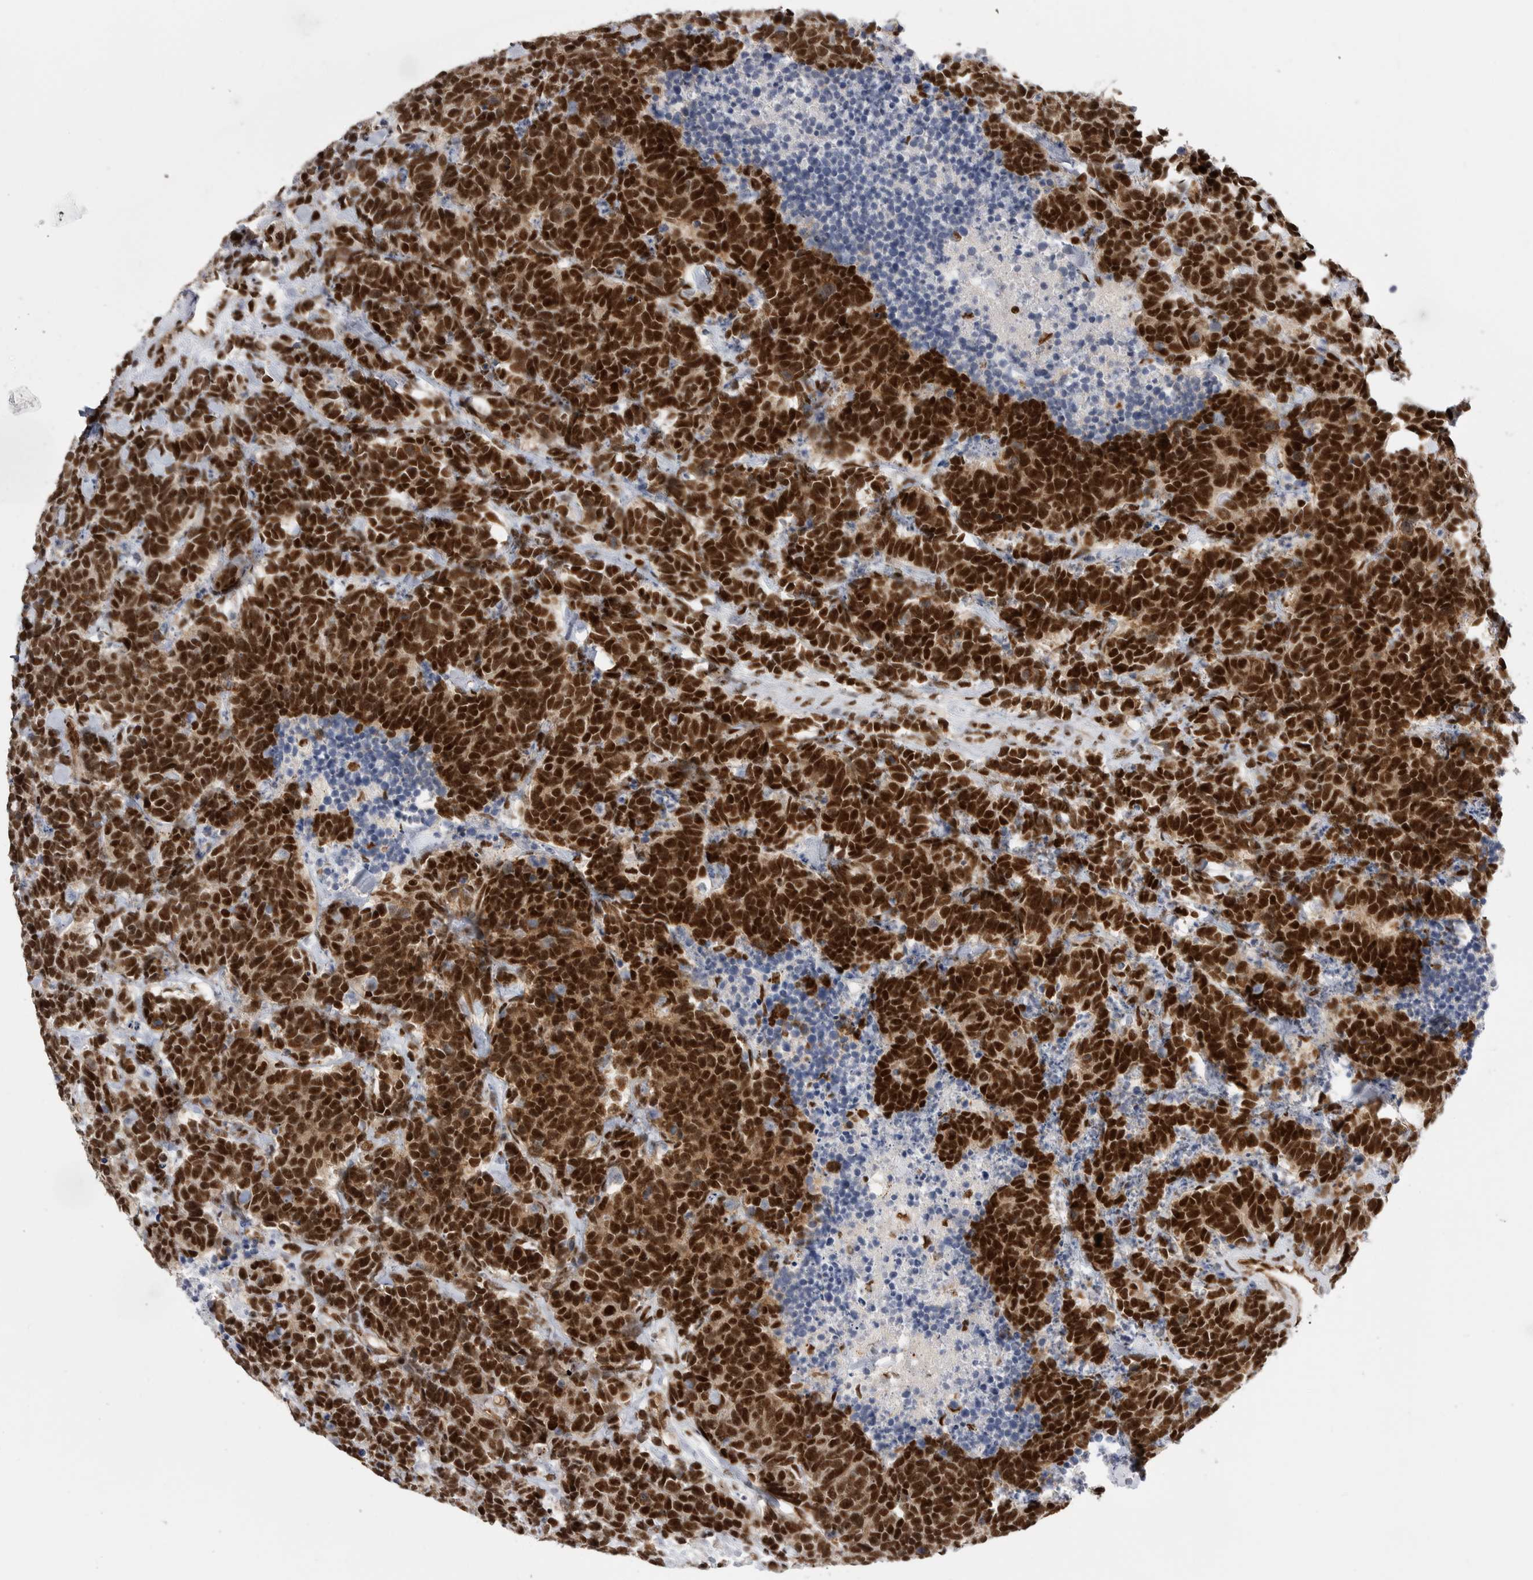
{"staining": {"intensity": "strong", "quantity": ">75%", "location": "nuclear"}, "tissue": "carcinoid", "cell_type": "Tumor cells", "image_type": "cancer", "snomed": [{"axis": "morphology", "description": "Carcinoma, NOS"}, {"axis": "morphology", "description": "Carcinoid, malignant, NOS"}, {"axis": "topography", "description": "Urinary bladder"}], "caption": "Carcinoid stained for a protein (brown) displays strong nuclear positive positivity in about >75% of tumor cells.", "gene": "PPP1R8", "patient": {"sex": "male", "age": 57}}